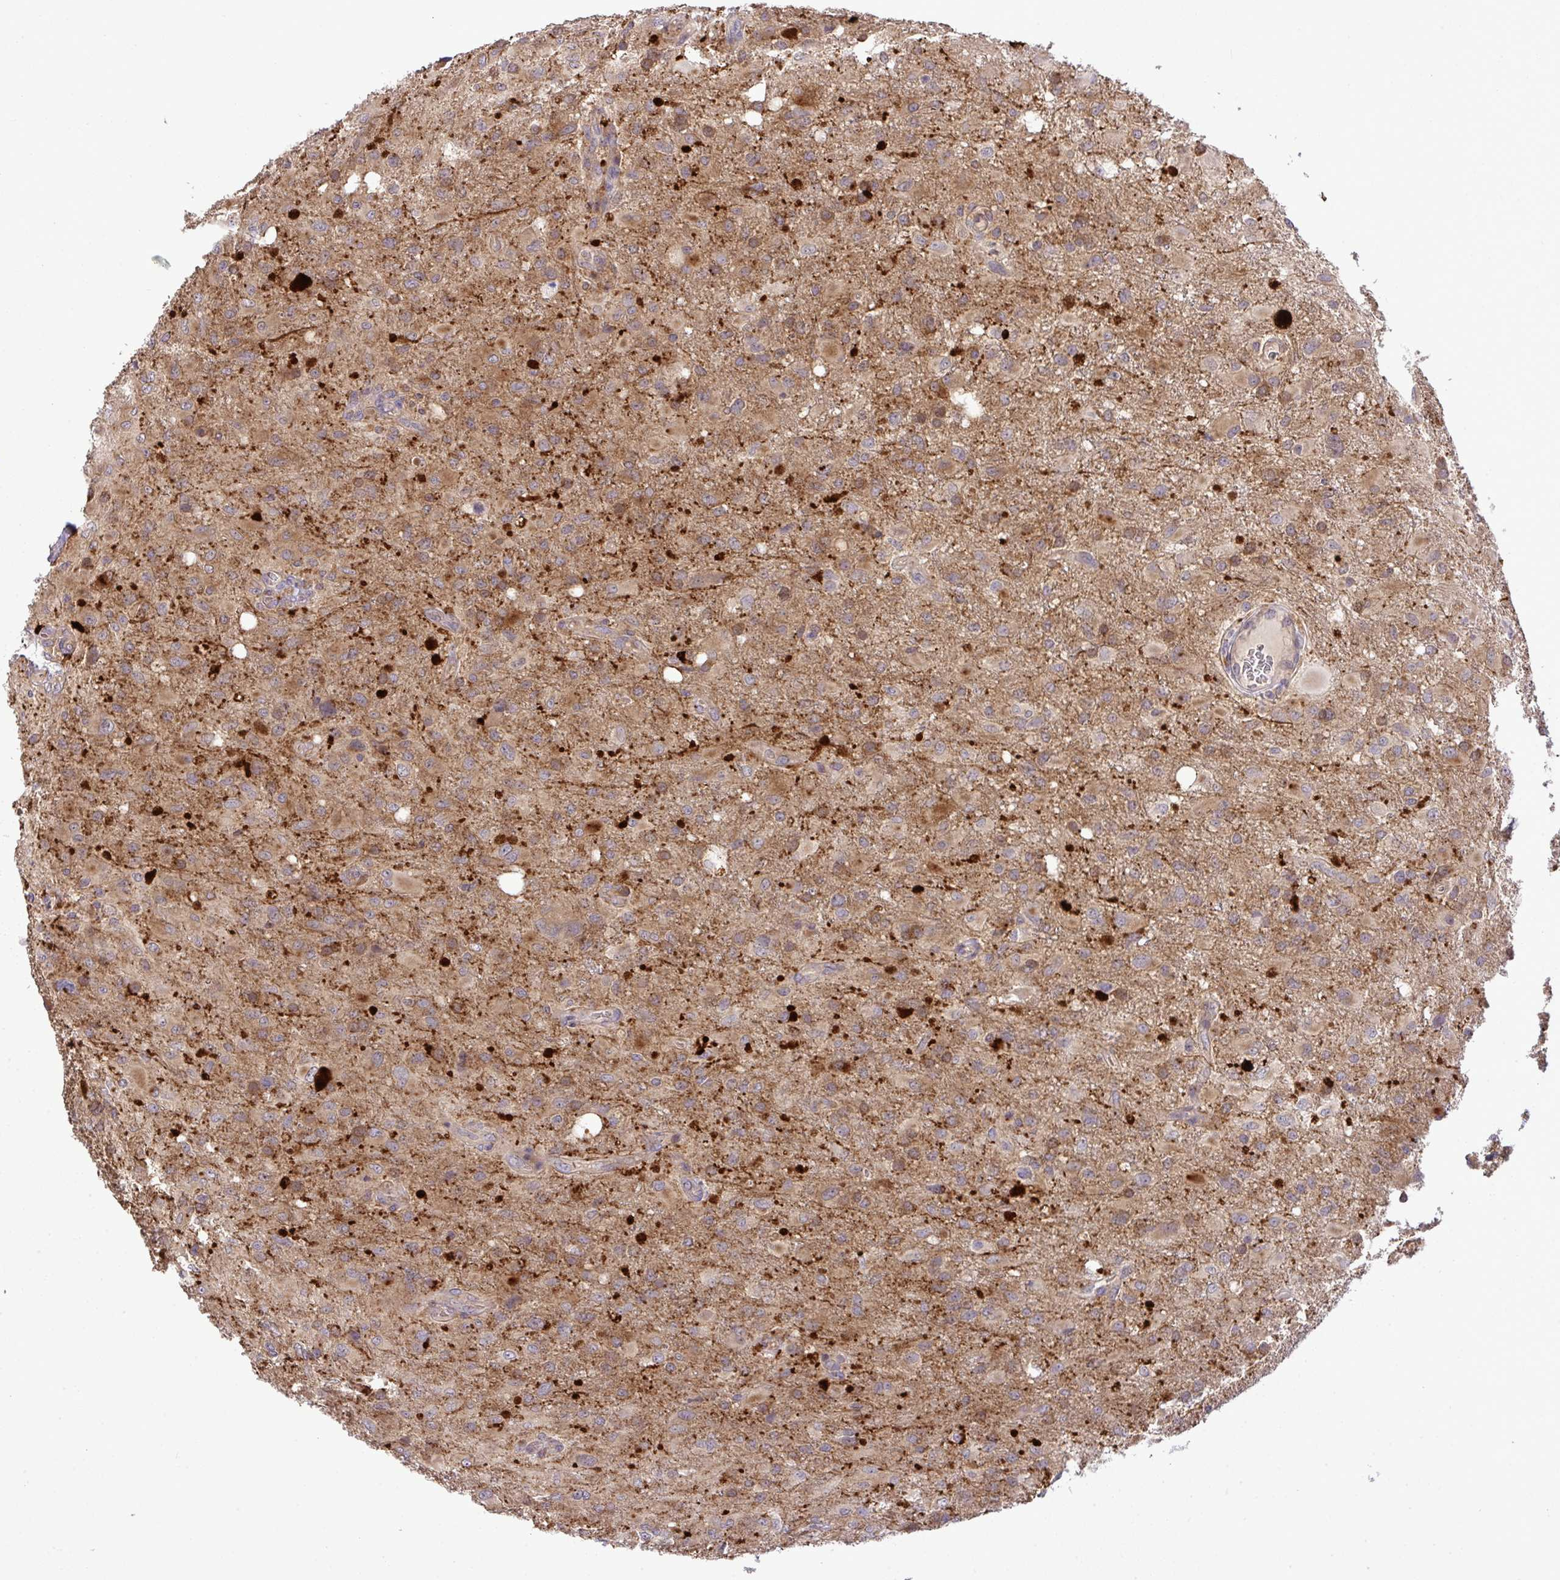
{"staining": {"intensity": "moderate", "quantity": "25%-75%", "location": "cytoplasmic/membranous"}, "tissue": "glioma", "cell_type": "Tumor cells", "image_type": "cancer", "snomed": [{"axis": "morphology", "description": "Glioma, malignant, High grade"}, {"axis": "topography", "description": "Brain"}], "caption": "Malignant glioma (high-grade) tissue demonstrates moderate cytoplasmic/membranous positivity in about 25%-75% of tumor cells, visualized by immunohistochemistry.", "gene": "SLC9A6", "patient": {"sex": "male", "age": 53}}